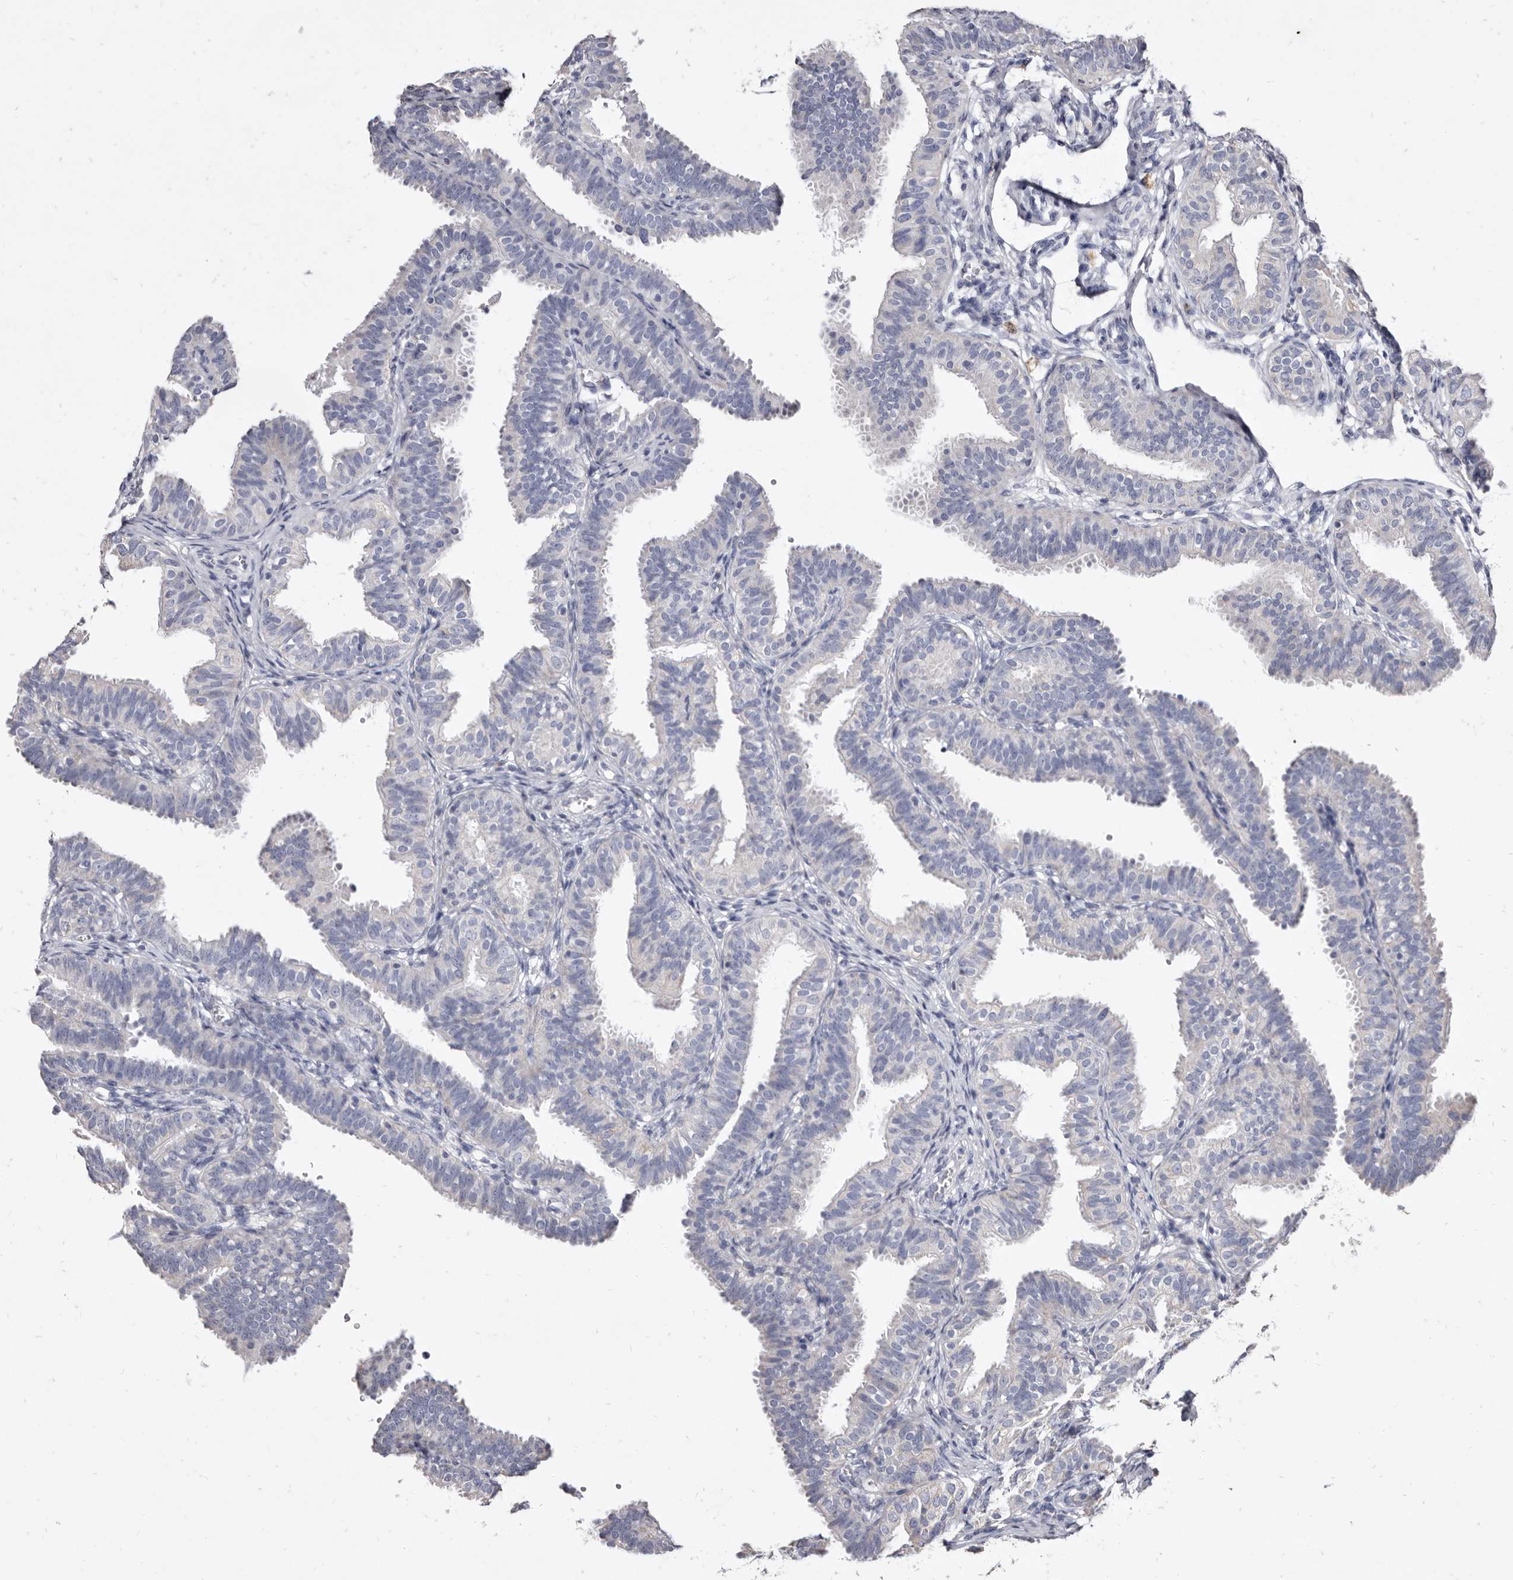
{"staining": {"intensity": "negative", "quantity": "none", "location": "none"}, "tissue": "fallopian tube", "cell_type": "Glandular cells", "image_type": "normal", "snomed": [{"axis": "morphology", "description": "Normal tissue, NOS"}, {"axis": "topography", "description": "Fallopian tube"}], "caption": "This is a photomicrograph of IHC staining of normal fallopian tube, which shows no positivity in glandular cells. (DAB (3,3'-diaminobenzidine) immunohistochemistry with hematoxylin counter stain).", "gene": "CYP2E1", "patient": {"sex": "female", "age": 35}}